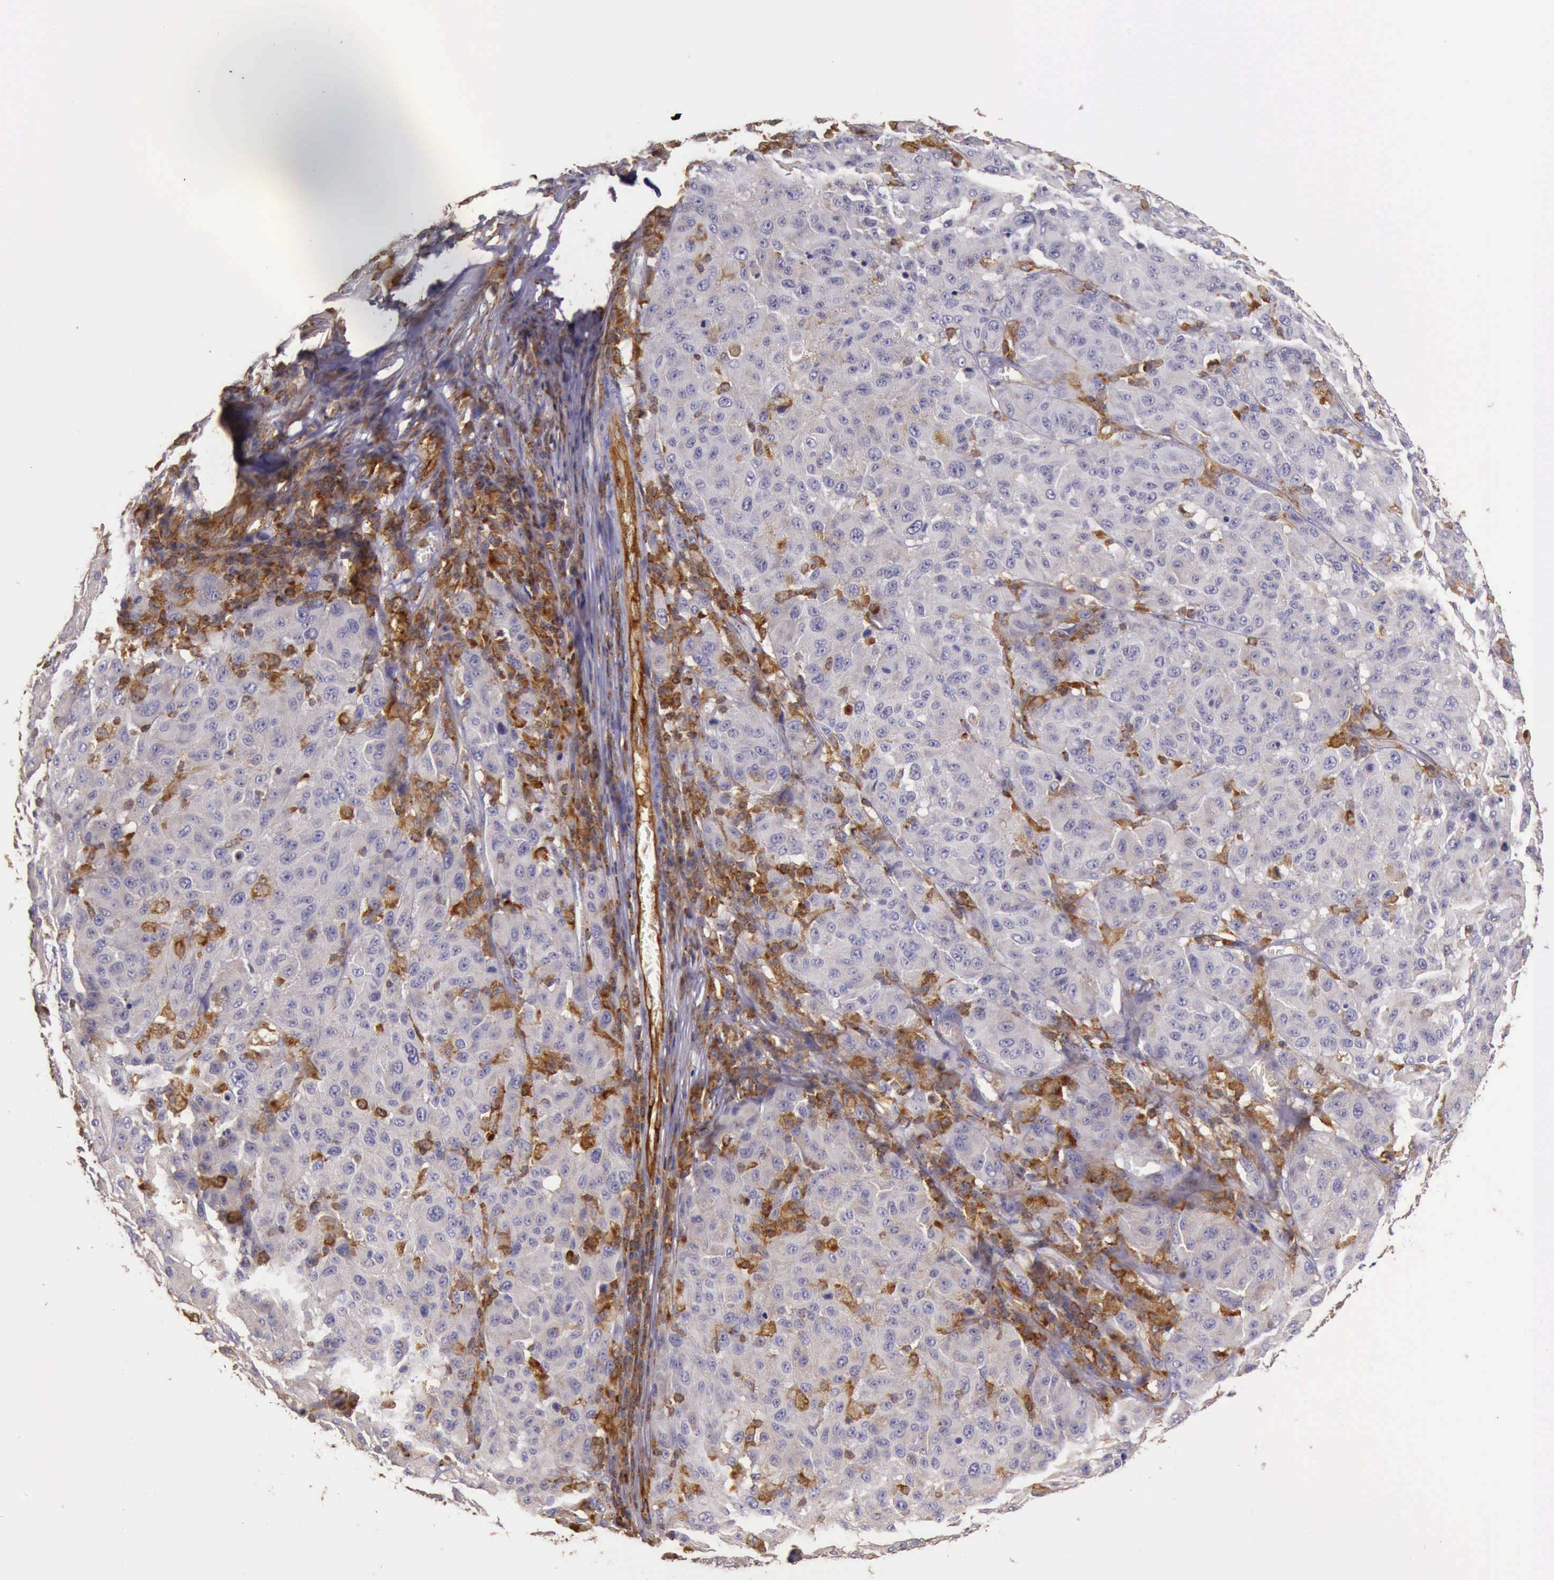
{"staining": {"intensity": "weak", "quantity": "<25%", "location": "cytoplasmic/membranous"}, "tissue": "melanoma", "cell_type": "Tumor cells", "image_type": "cancer", "snomed": [{"axis": "morphology", "description": "Malignant melanoma, NOS"}, {"axis": "topography", "description": "Skin"}], "caption": "An IHC micrograph of malignant melanoma is shown. There is no staining in tumor cells of malignant melanoma.", "gene": "ARHGAP4", "patient": {"sex": "female", "age": 77}}